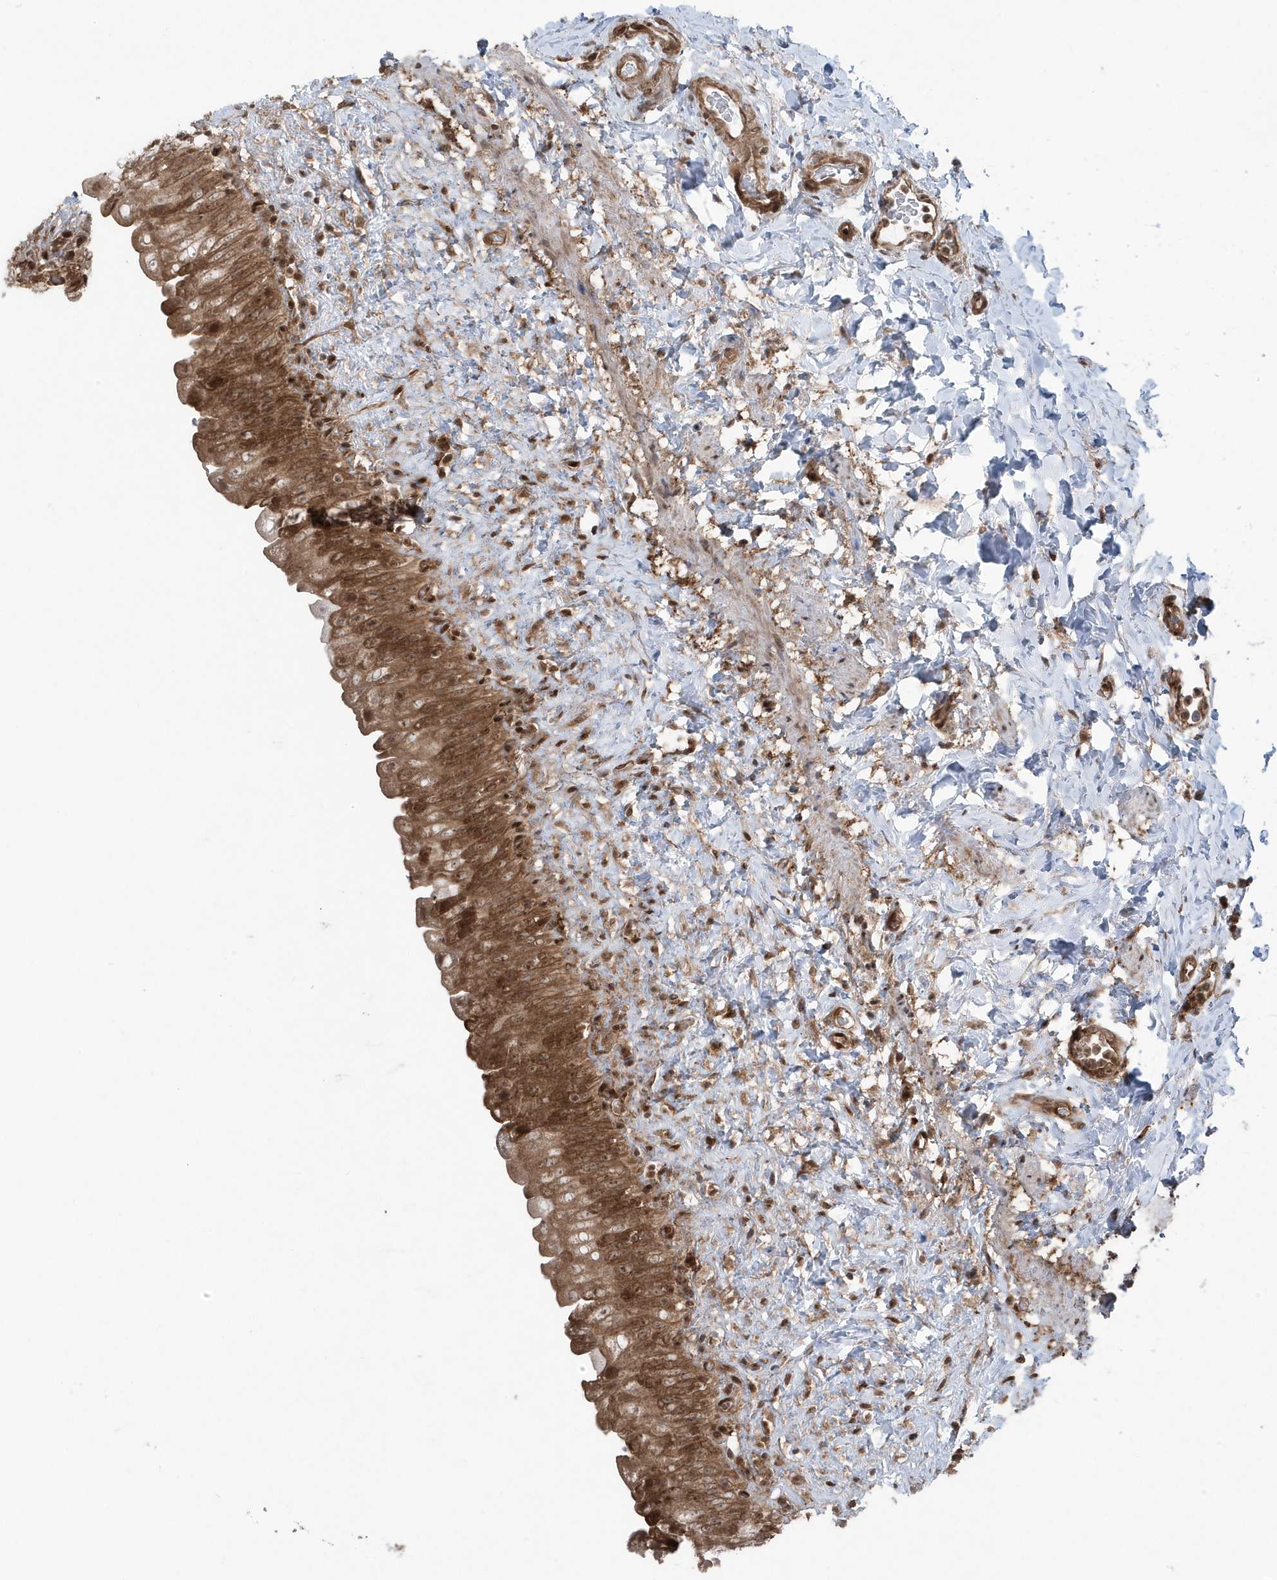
{"staining": {"intensity": "moderate", "quantity": "25%-75%", "location": "cytoplasmic/membranous,nuclear"}, "tissue": "urinary bladder", "cell_type": "Urothelial cells", "image_type": "normal", "snomed": [{"axis": "morphology", "description": "Normal tissue, NOS"}, {"axis": "topography", "description": "Urinary bladder"}], "caption": "Urothelial cells show moderate cytoplasmic/membranous,nuclear expression in approximately 25%-75% of cells in unremarkable urinary bladder. (Stains: DAB in brown, nuclei in blue, Microscopy: brightfield microscopy at high magnification).", "gene": "MAPK1IP1L", "patient": {"sex": "female", "age": 27}}